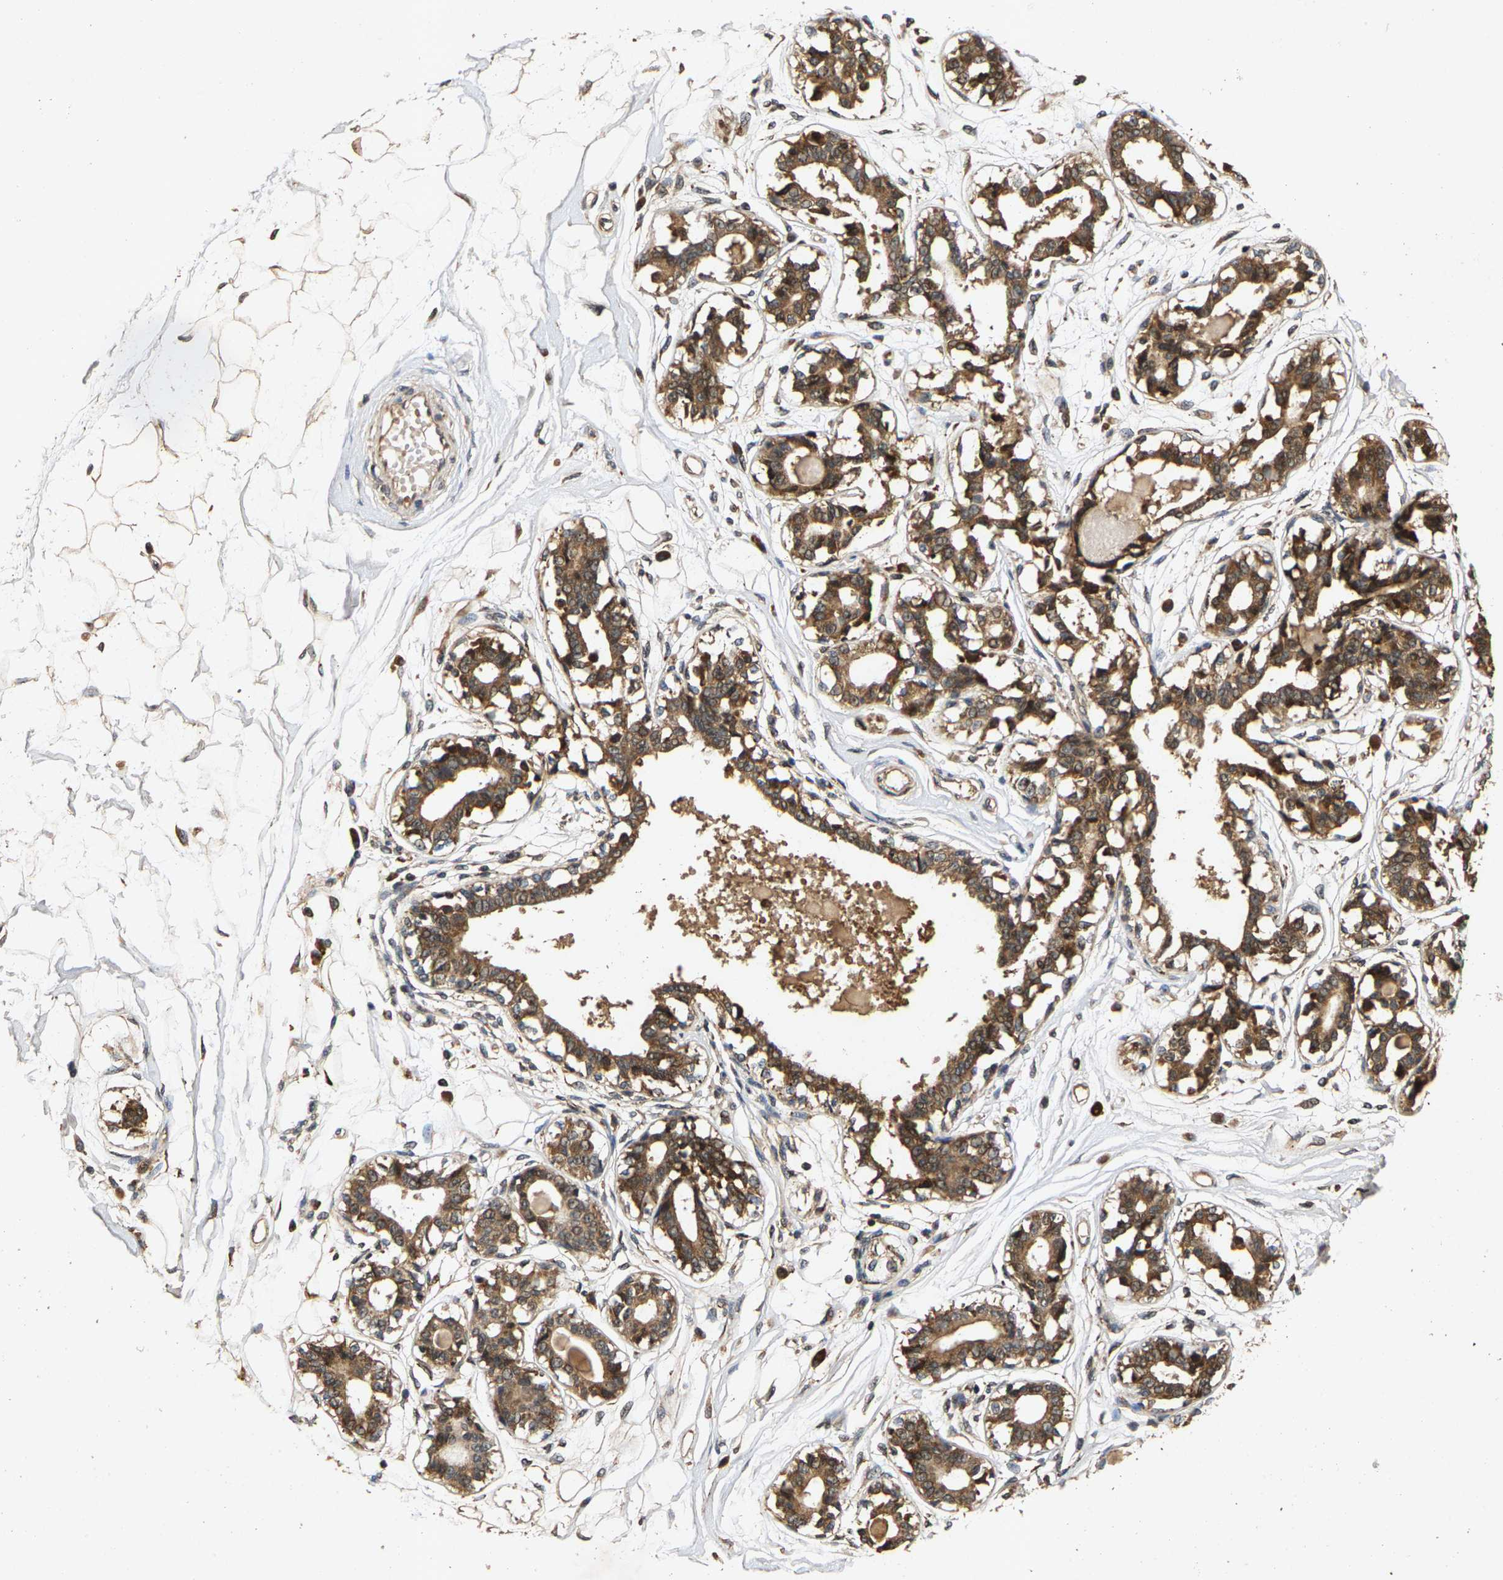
{"staining": {"intensity": "moderate", "quantity": ">75%", "location": "cytoplasmic/membranous"}, "tissue": "breast", "cell_type": "Adipocytes", "image_type": "normal", "snomed": [{"axis": "morphology", "description": "Normal tissue, NOS"}, {"axis": "topography", "description": "Breast"}], "caption": "IHC micrograph of normal breast: human breast stained using immunohistochemistry (IHC) displays medium levels of moderate protein expression localized specifically in the cytoplasmic/membranous of adipocytes, appearing as a cytoplasmic/membranous brown color.", "gene": "CIDEC", "patient": {"sex": "female", "age": 45}}